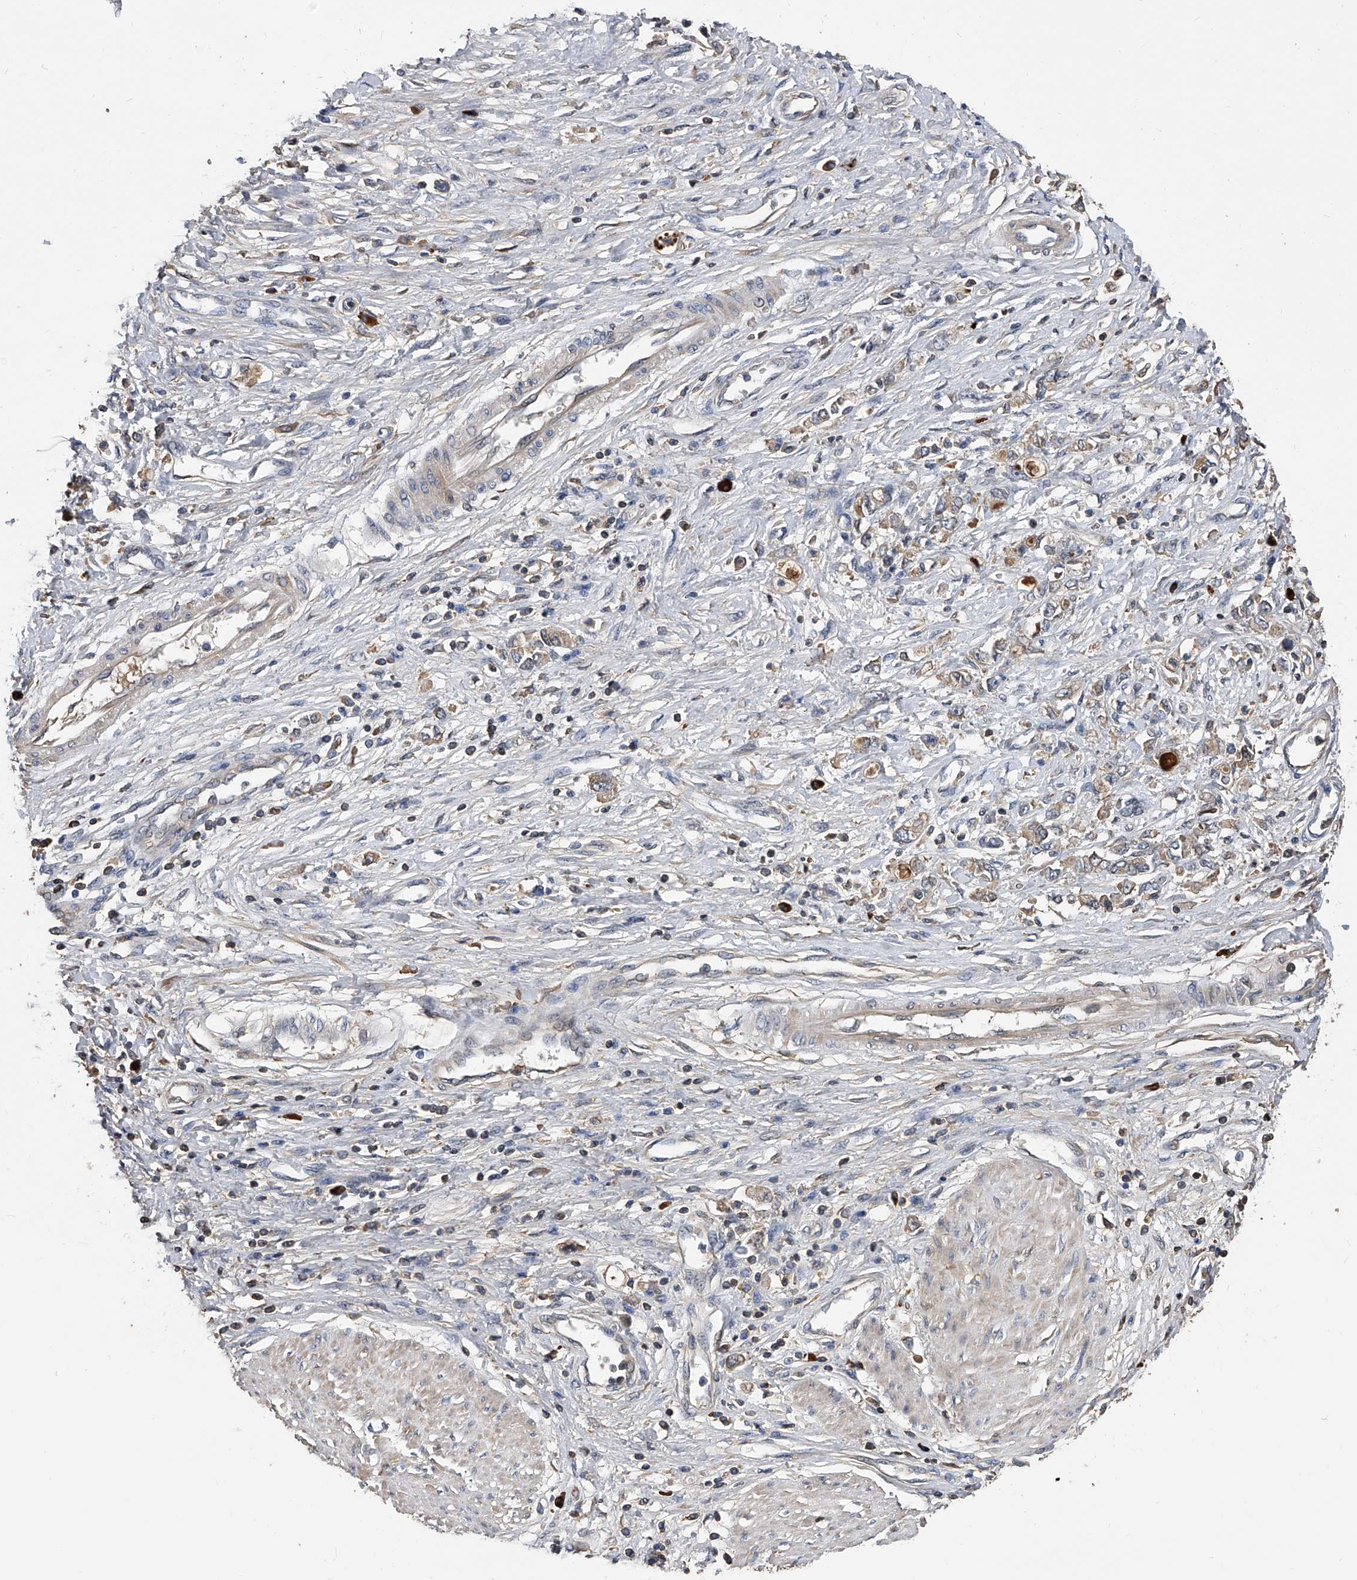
{"staining": {"intensity": "moderate", "quantity": "25%-75%", "location": "cytoplasmic/membranous"}, "tissue": "stomach cancer", "cell_type": "Tumor cells", "image_type": "cancer", "snomed": [{"axis": "morphology", "description": "Adenocarcinoma, NOS"}, {"axis": "topography", "description": "Stomach"}], "caption": "Stomach cancer (adenocarcinoma) stained for a protein (brown) exhibits moderate cytoplasmic/membranous positive staining in approximately 25%-75% of tumor cells.", "gene": "ZNF25", "patient": {"sex": "female", "age": 76}}